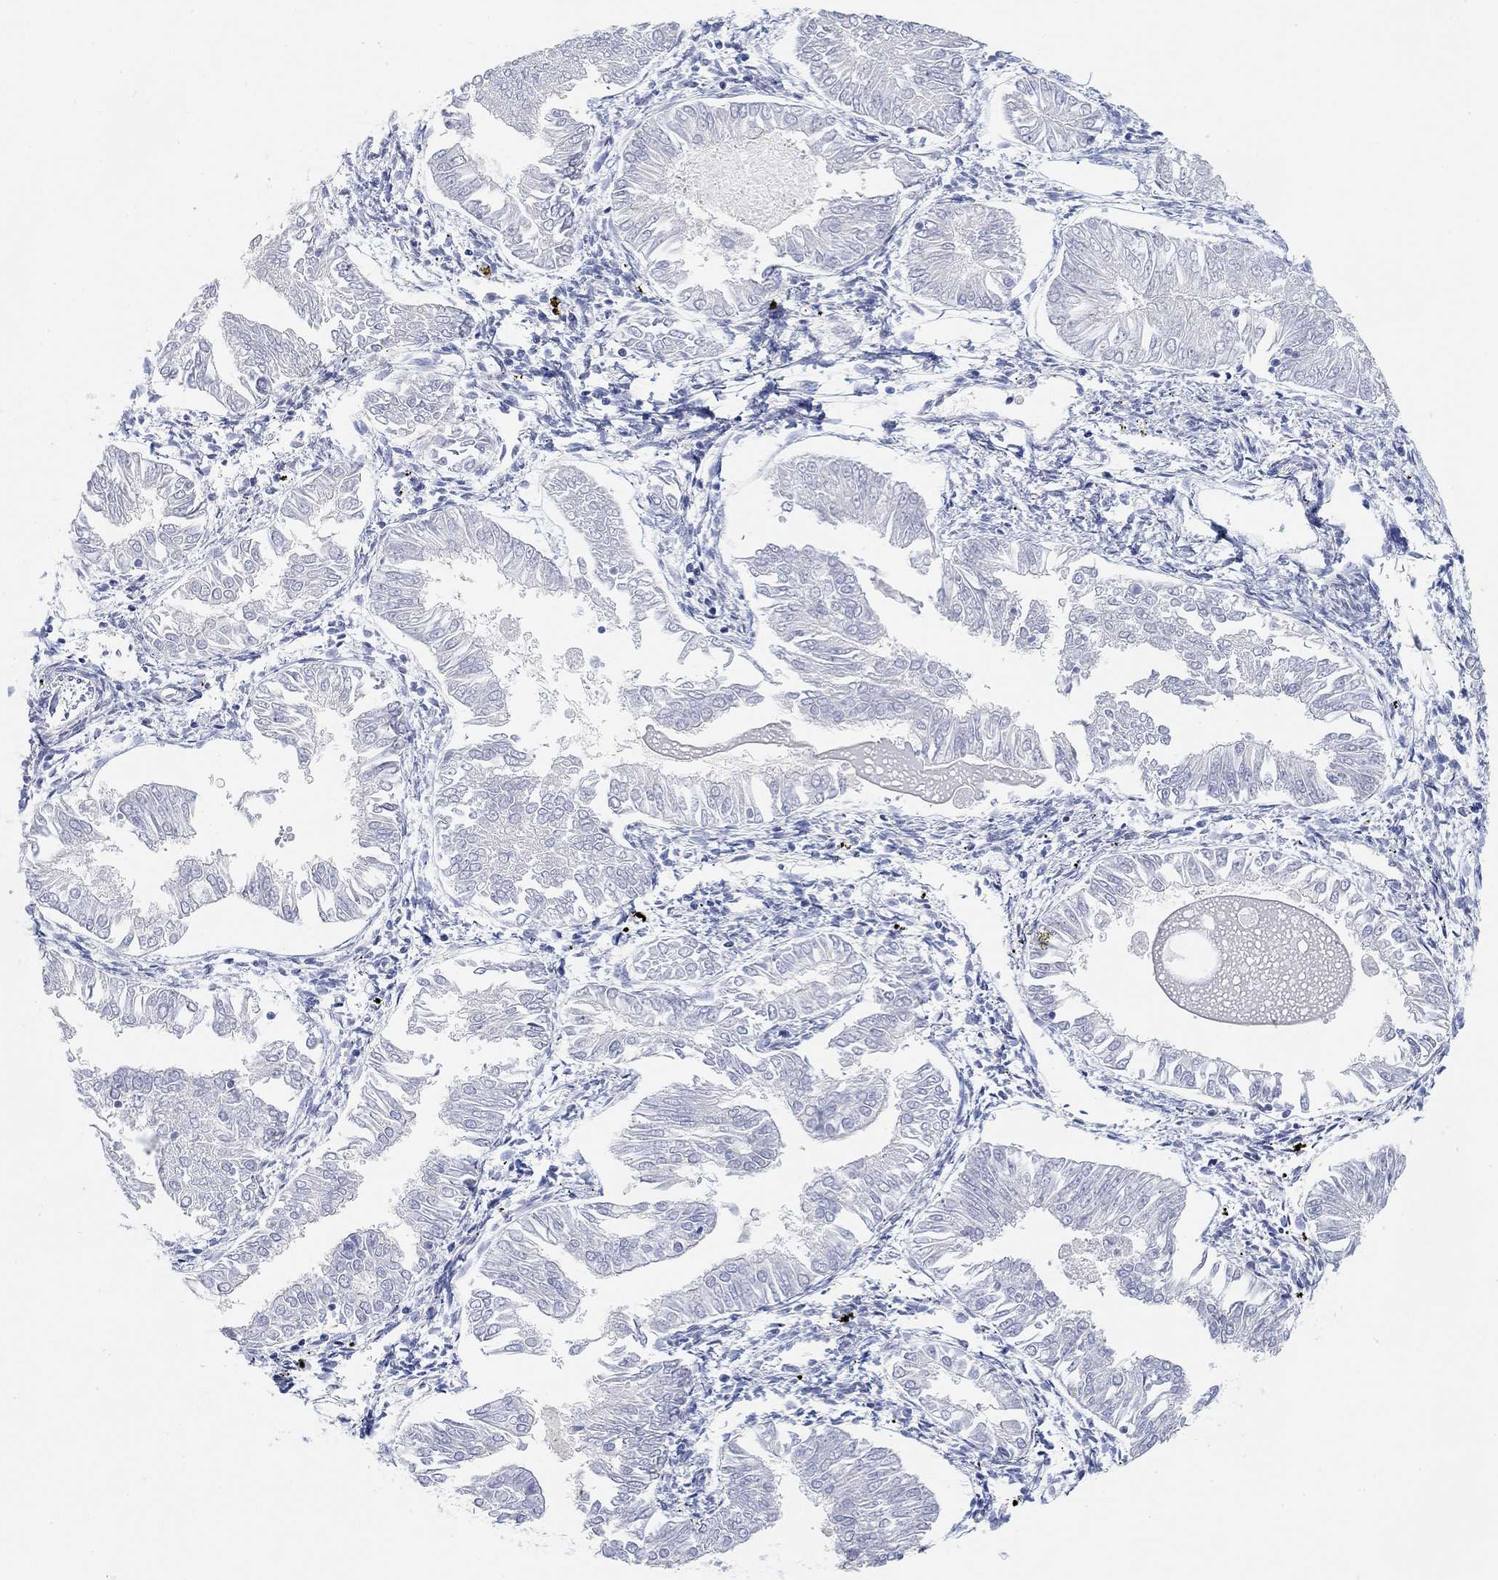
{"staining": {"intensity": "negative", "quantity": "none", "location": "none"}, "tissue": "endometrial cancer", "cell_type": "Tumor cells", "image_type": "cancer", "snomed": [{"axis": "morphology", "description": "Adenocarcinoma, NOS"}, {"axis": "topography", "description": "Endometrium"}], "caption": "This image is of endometrial cancer stained with IHC to label a protein in brown with the nuclei are counter-stained blue. There is no staining in tumor cells.", "gene": "VAT1L", "patient": {"sex": "female", "age": 53}}